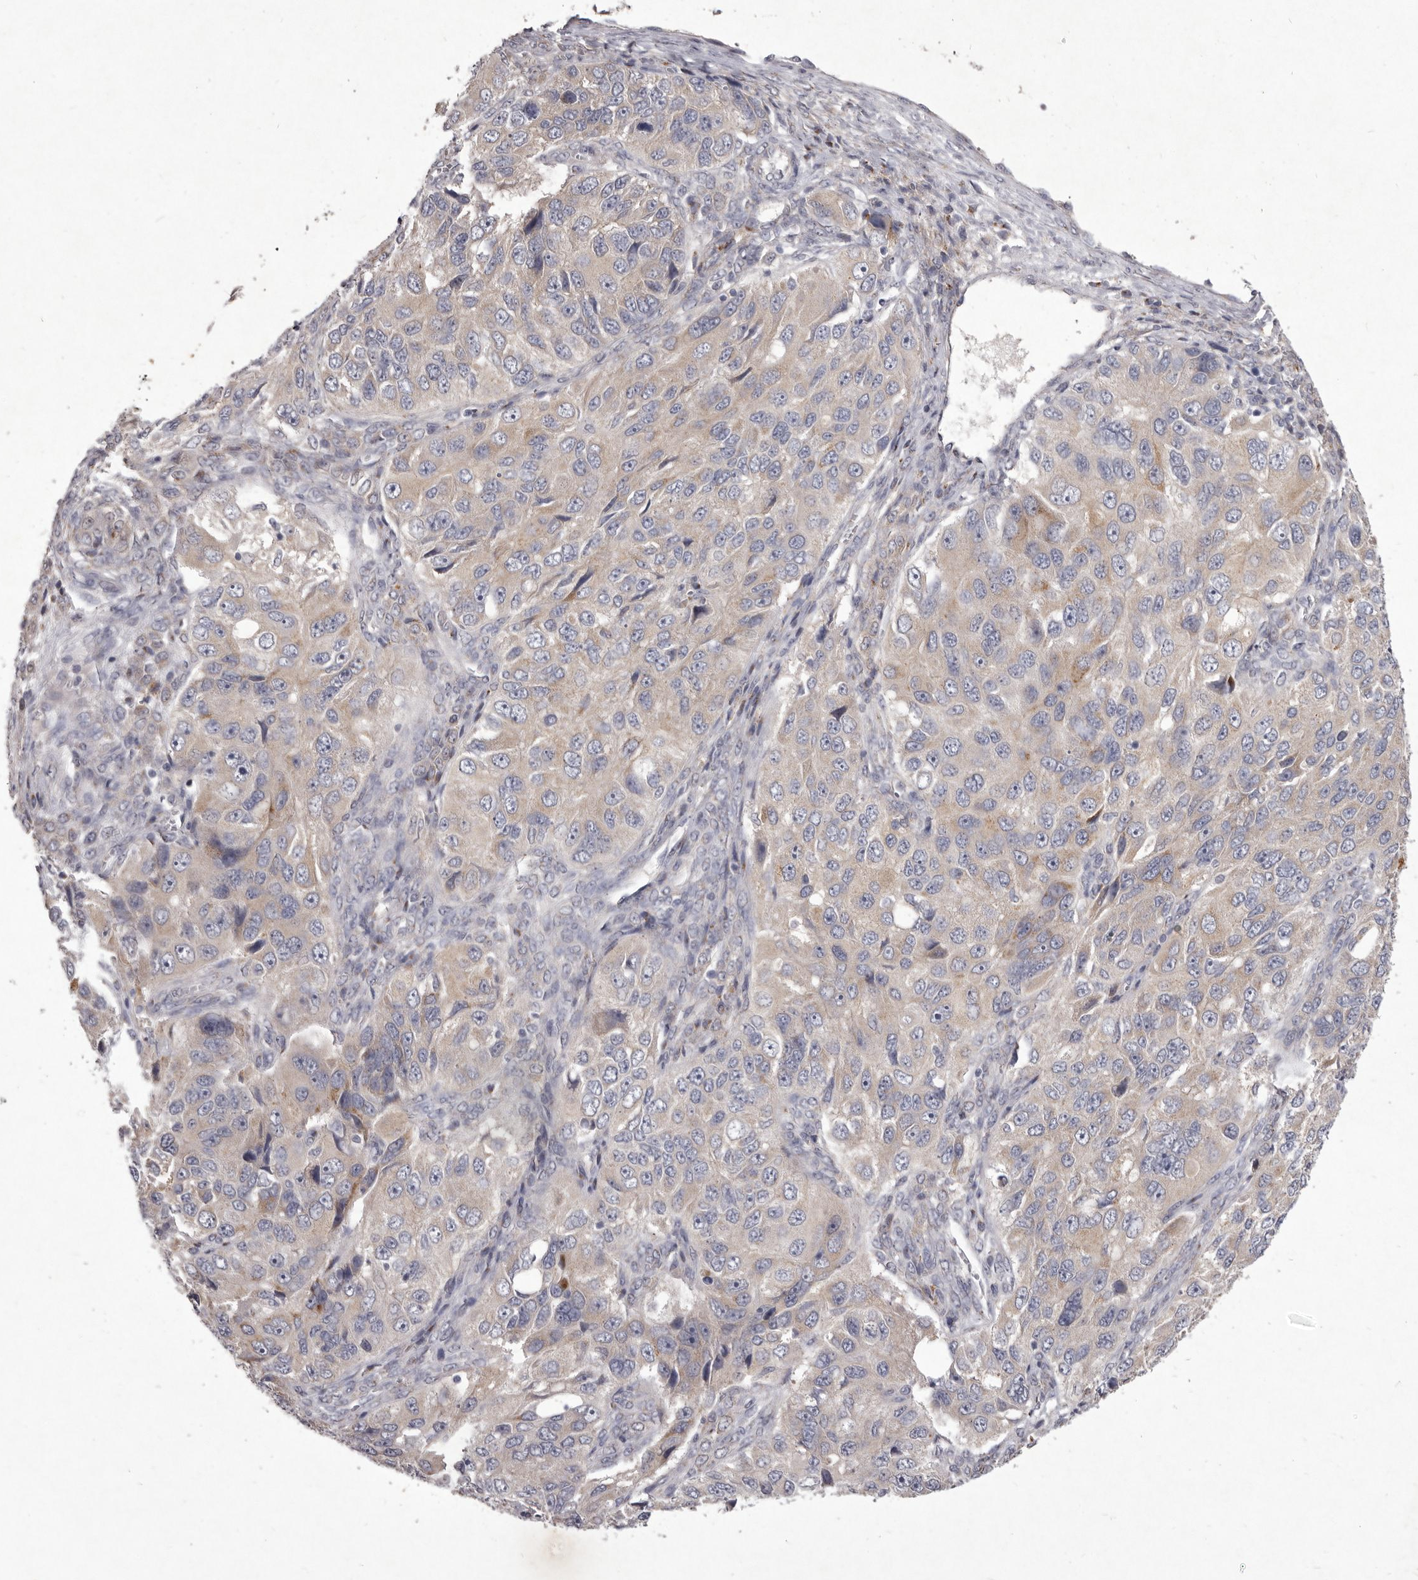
{"staining": {"intensity": "weak", "quantity": "<25%", "location": "cytoplasmic/membranous"}, "tissue": "ovarian cancer", "cell_type": "Tumor cells", "image_type": "cancer", "snomed": [{"axis": "morphology", "description": "Carcinoma, endometroid"}, {"axis": "topography", "description": "Ovary"}], "caption": "Immunohistochemical staining of human ovarian cancer (endometroid carcinoma) displays no significant positivity in tumor cells. (Brightfield microscopy of DAB immunohistochemistry at high magnification).", "gene": "P2RX6", "patient": {"sex": "female", "age": 51}}